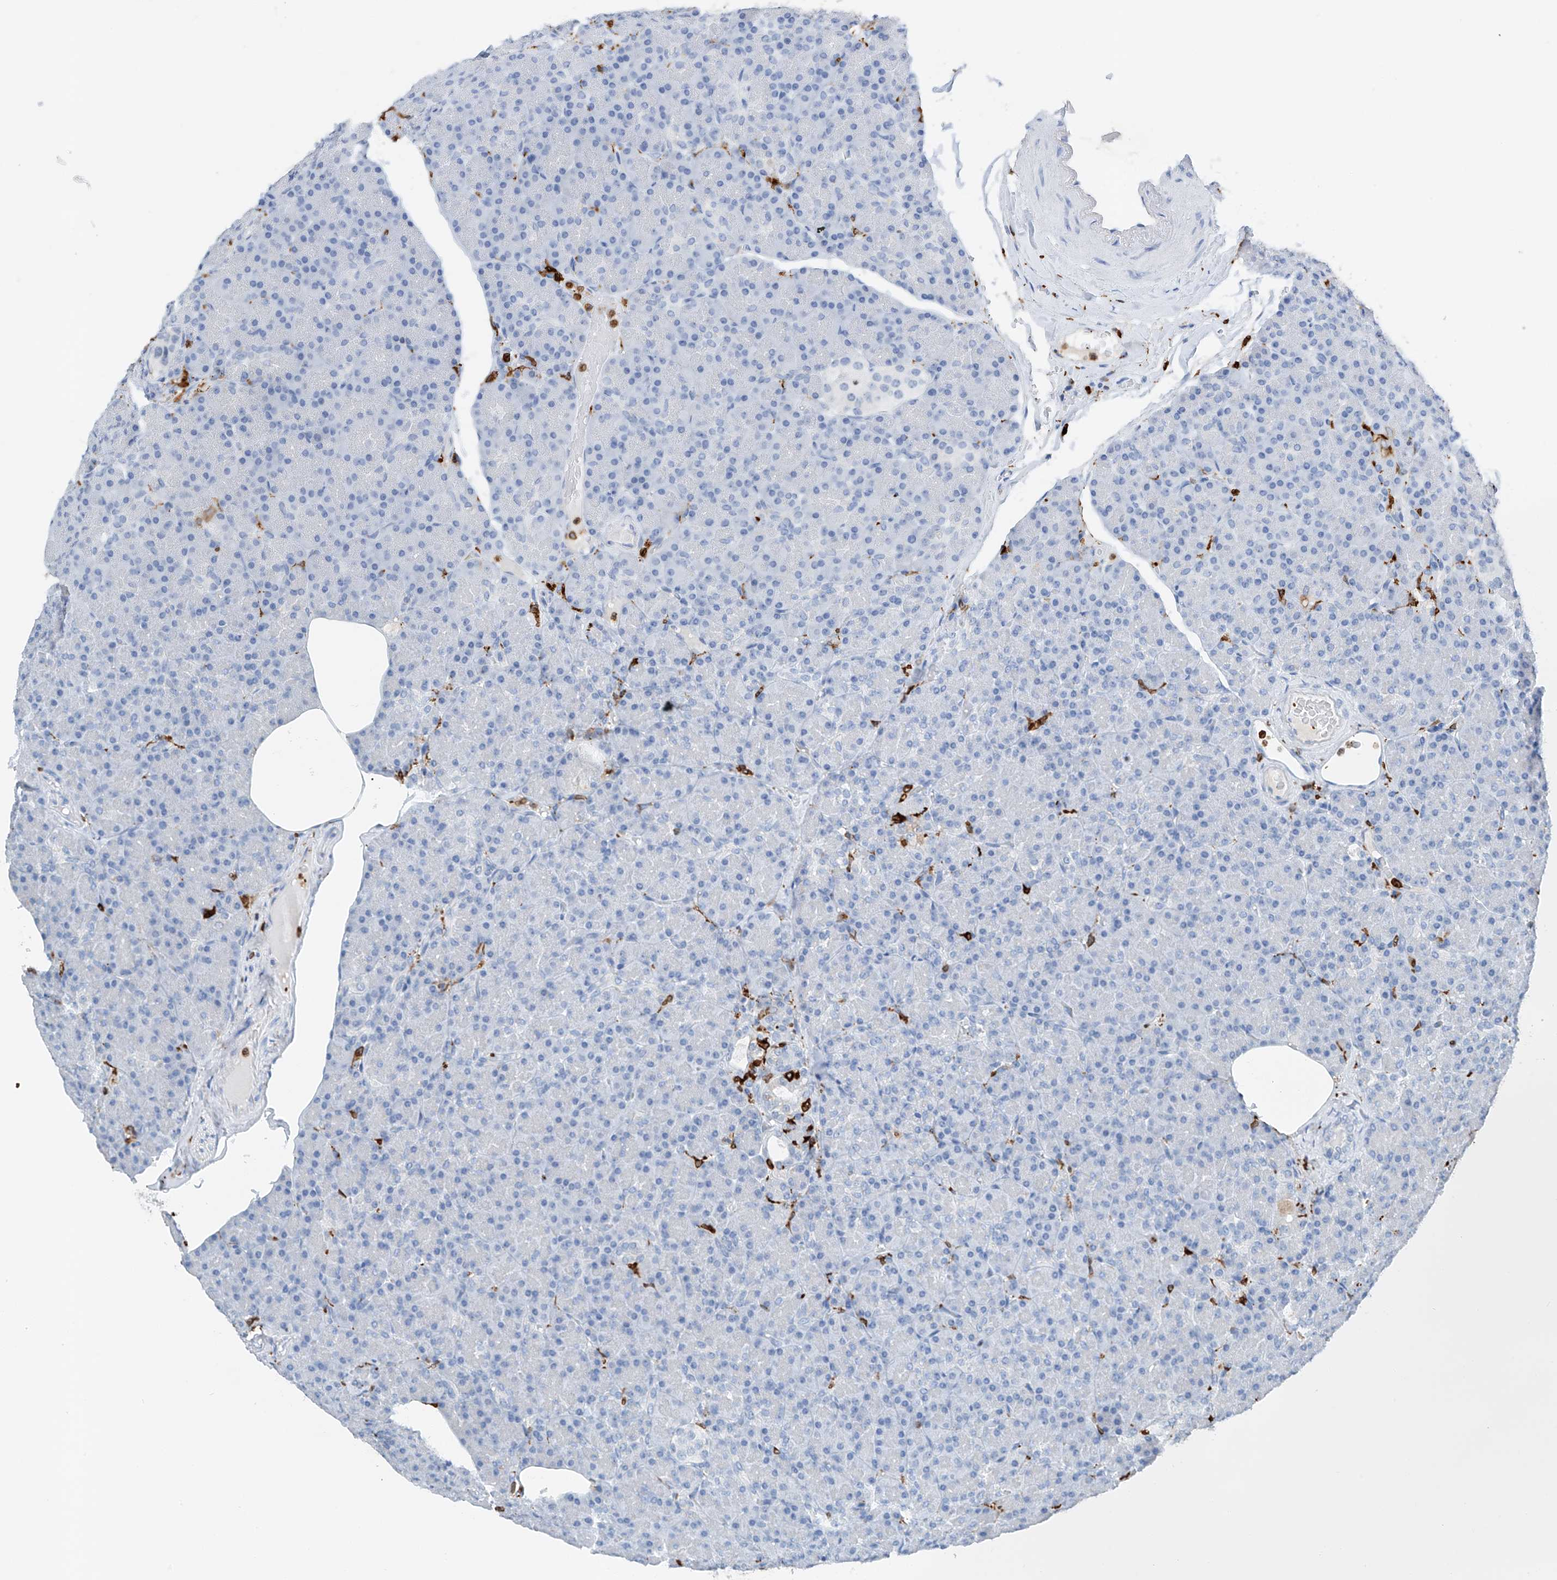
{"staining": {"intensity": "negative", "quantity": "none", "location": "none"}, "tissue": "pancreas", "cell_type": "Exocrine glandular cells", "image_type": "normal", "snomed": [{"axis": "morphology", "description": "Normal tissue, NOS"}, {"axis": "topography", "description": "Pancreas"}], "caption": "Immunohistochemical staining of benign pancreas shows no significant expression in exocrine glandular cells.", "gene": "TBXAS1", "patient": {"sex": "female", "age": 43}}